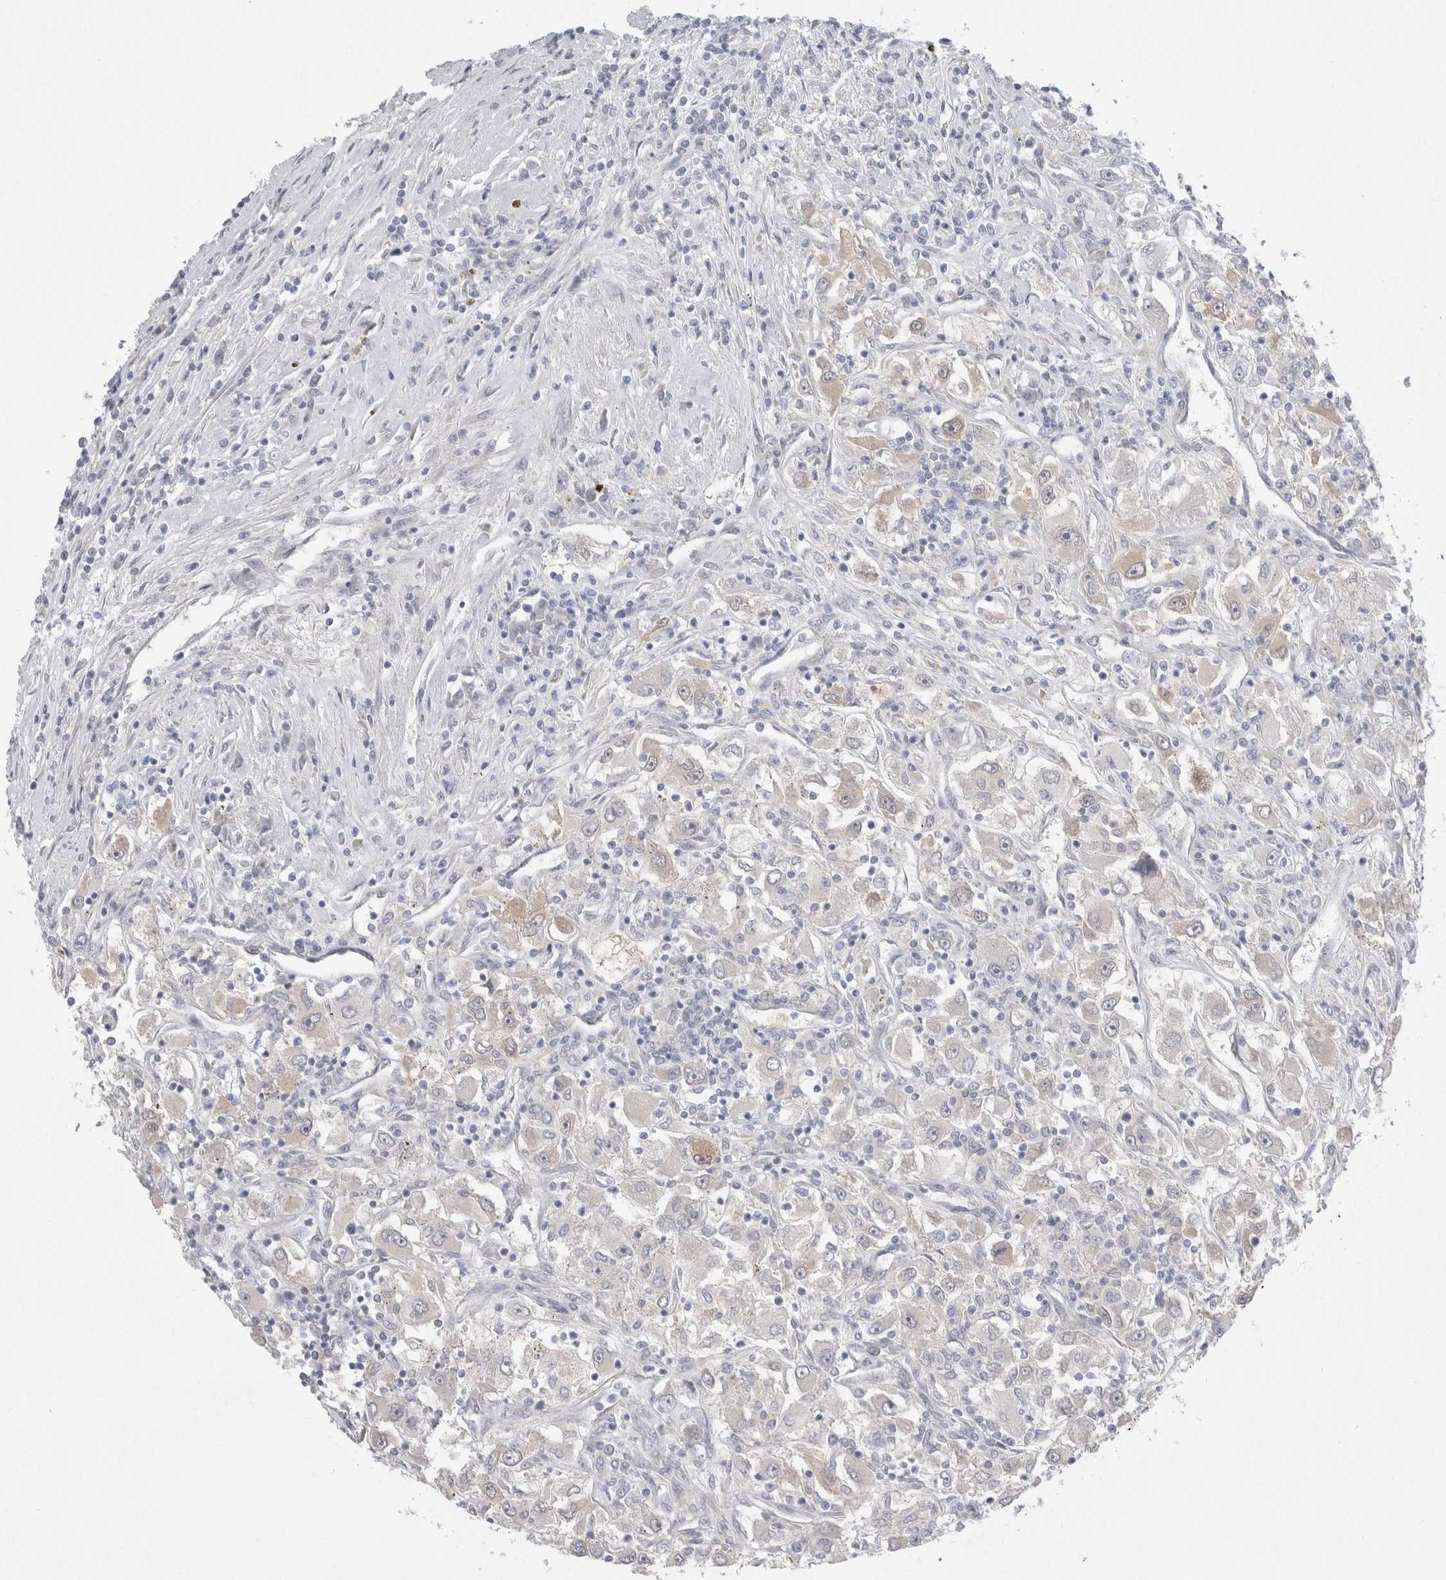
{"staining": {"intensity": "negative", "quantity": "none", "location": "none"}, "tissue": "renal cancer", "cell_type": "Tumor cells", "image_type": "cancer", "snomed": [{"axis": "morphology", "description": "Adenocarcinoma, NOS"}, {"axis": "topography", "description": "Kidney"}], "caption": "Tumor cells are negative for brown protein staining in renal cancer.", "gene": "WIPF2", "patient": {"sex": "female", "age": 52}}